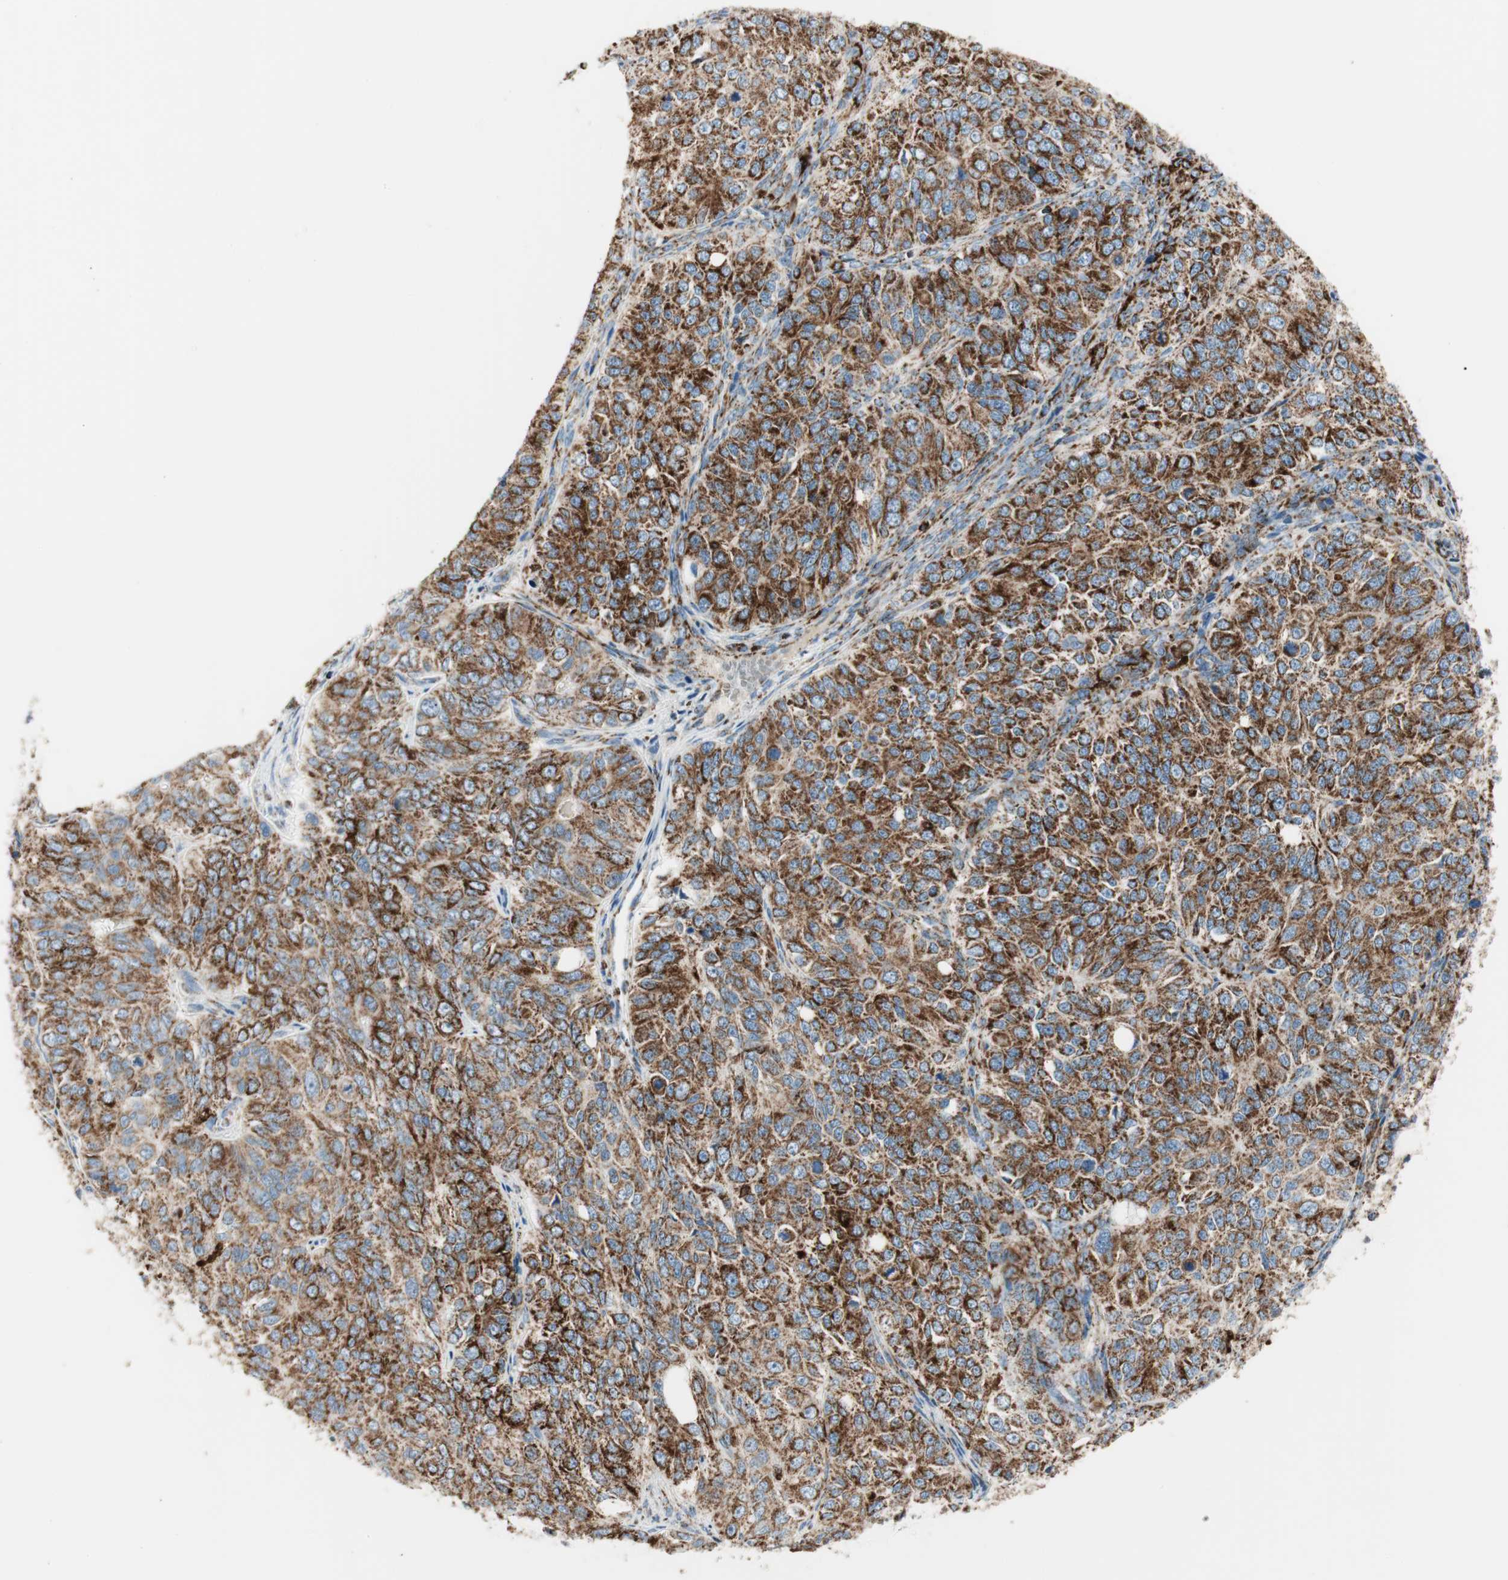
{"staining": {"intensity": "strong", "quantity": ">75%", "location": "cytoplasmic/membranous"}, "tissue": "ovarian cancer", "cell_type": "Tumor cells", "image_type": "cancer", "snomed": [{"axis": "morphology", "description": "Carcinoma, endometroid"}, {"axis": "topography", "description": "Ovary"}], "caption": "The photomicrograph displays staining of ovarian endometroid carcinoma, revealing strong cytoplasmic/membranous protein staining (brown color) within tumor cells.", "gene": "ME2", "patient": {"sex": "female", "age": 51}}